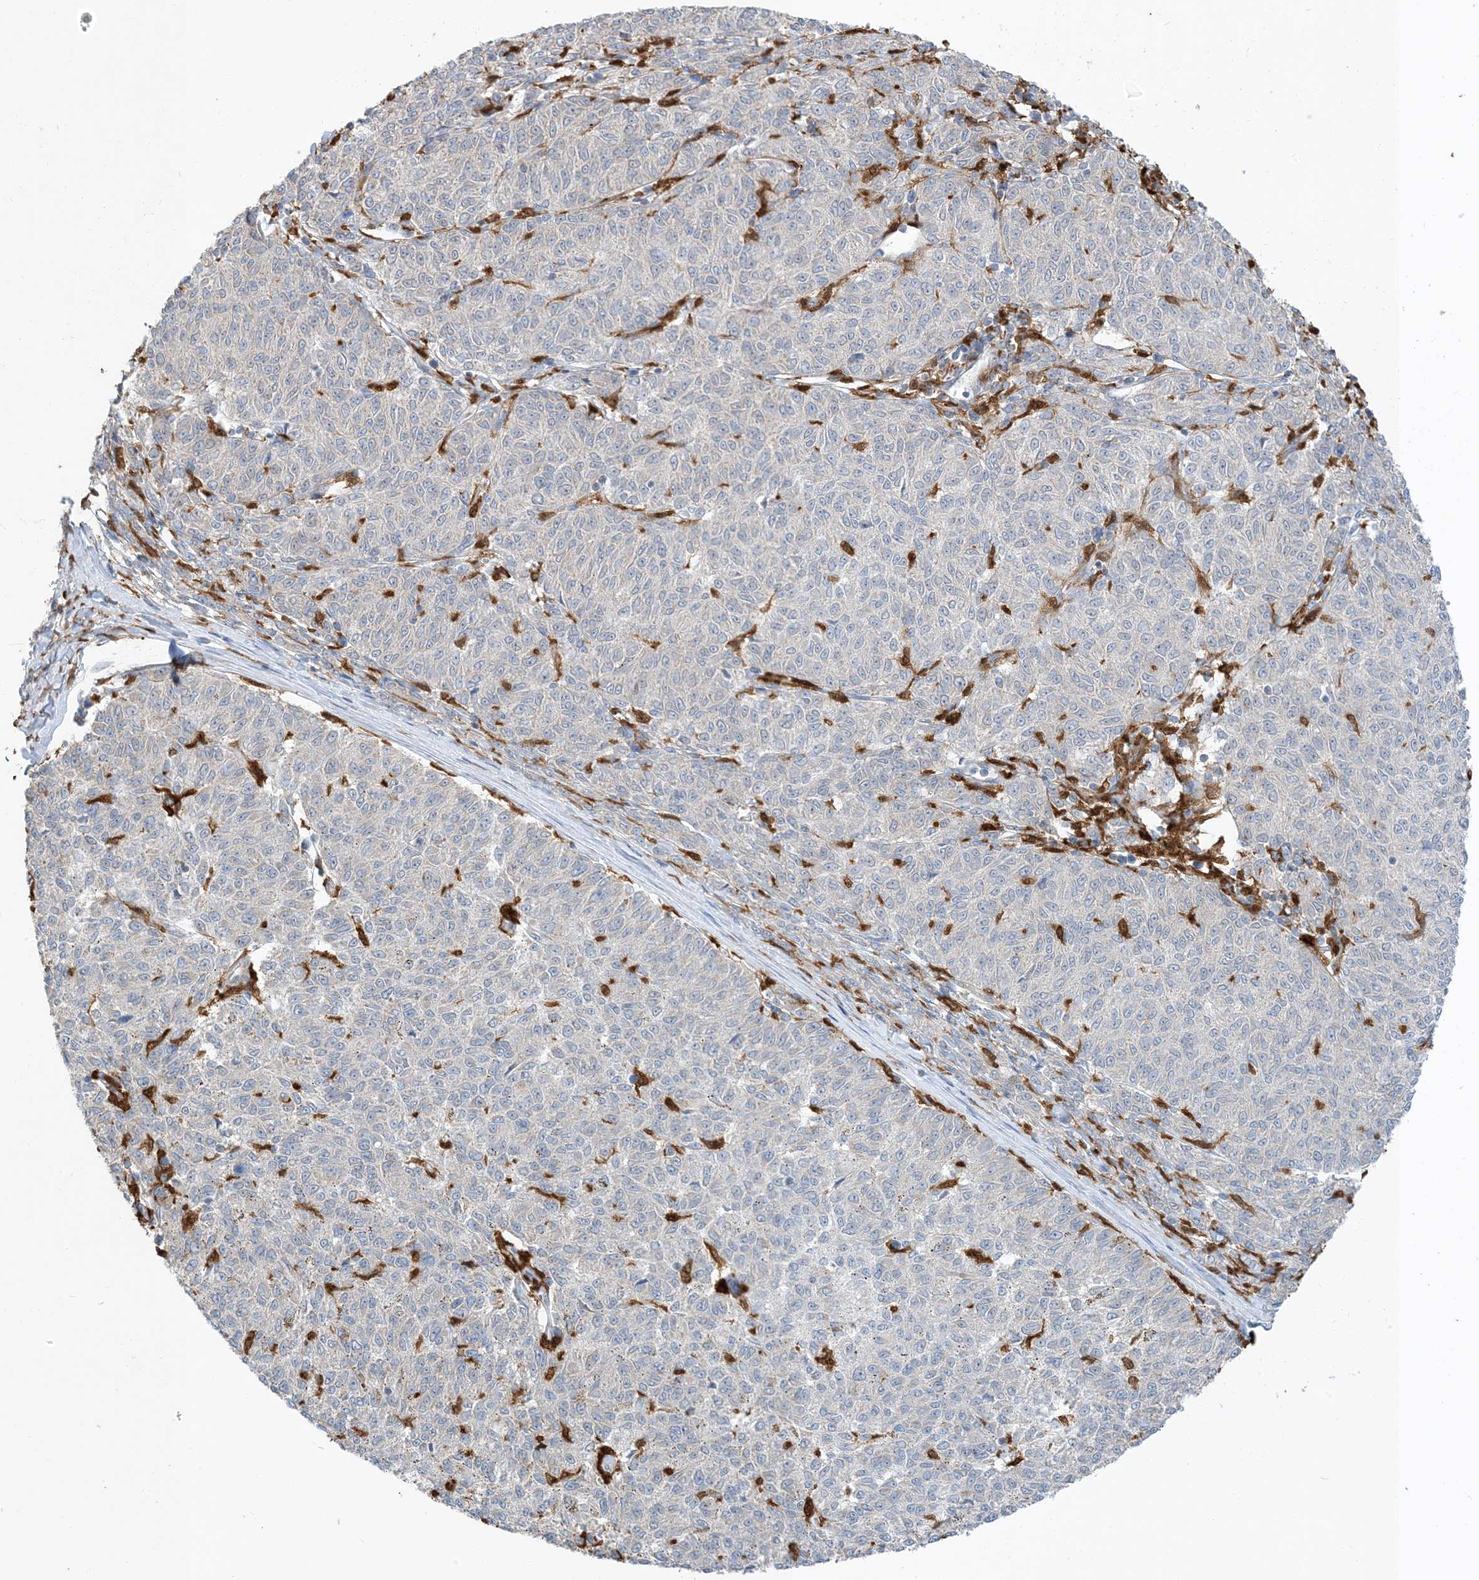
{"staining": {"intensity": "negative", "quantity": "none", "location": "none"}, "tissue": "melanoma", "cell_type": "Tumor cells", "image_type": "cancer", "snomed": [{"axis": "morphology", "description": "Malignant melanoma, NOS"}, {"axis": "topography", "description": "Skin"}], "caption": "The image exhibits no staining of tumor cells in melanoma.", "gene": "NAGK", "patient": {"sex": "female", "age": 72}}